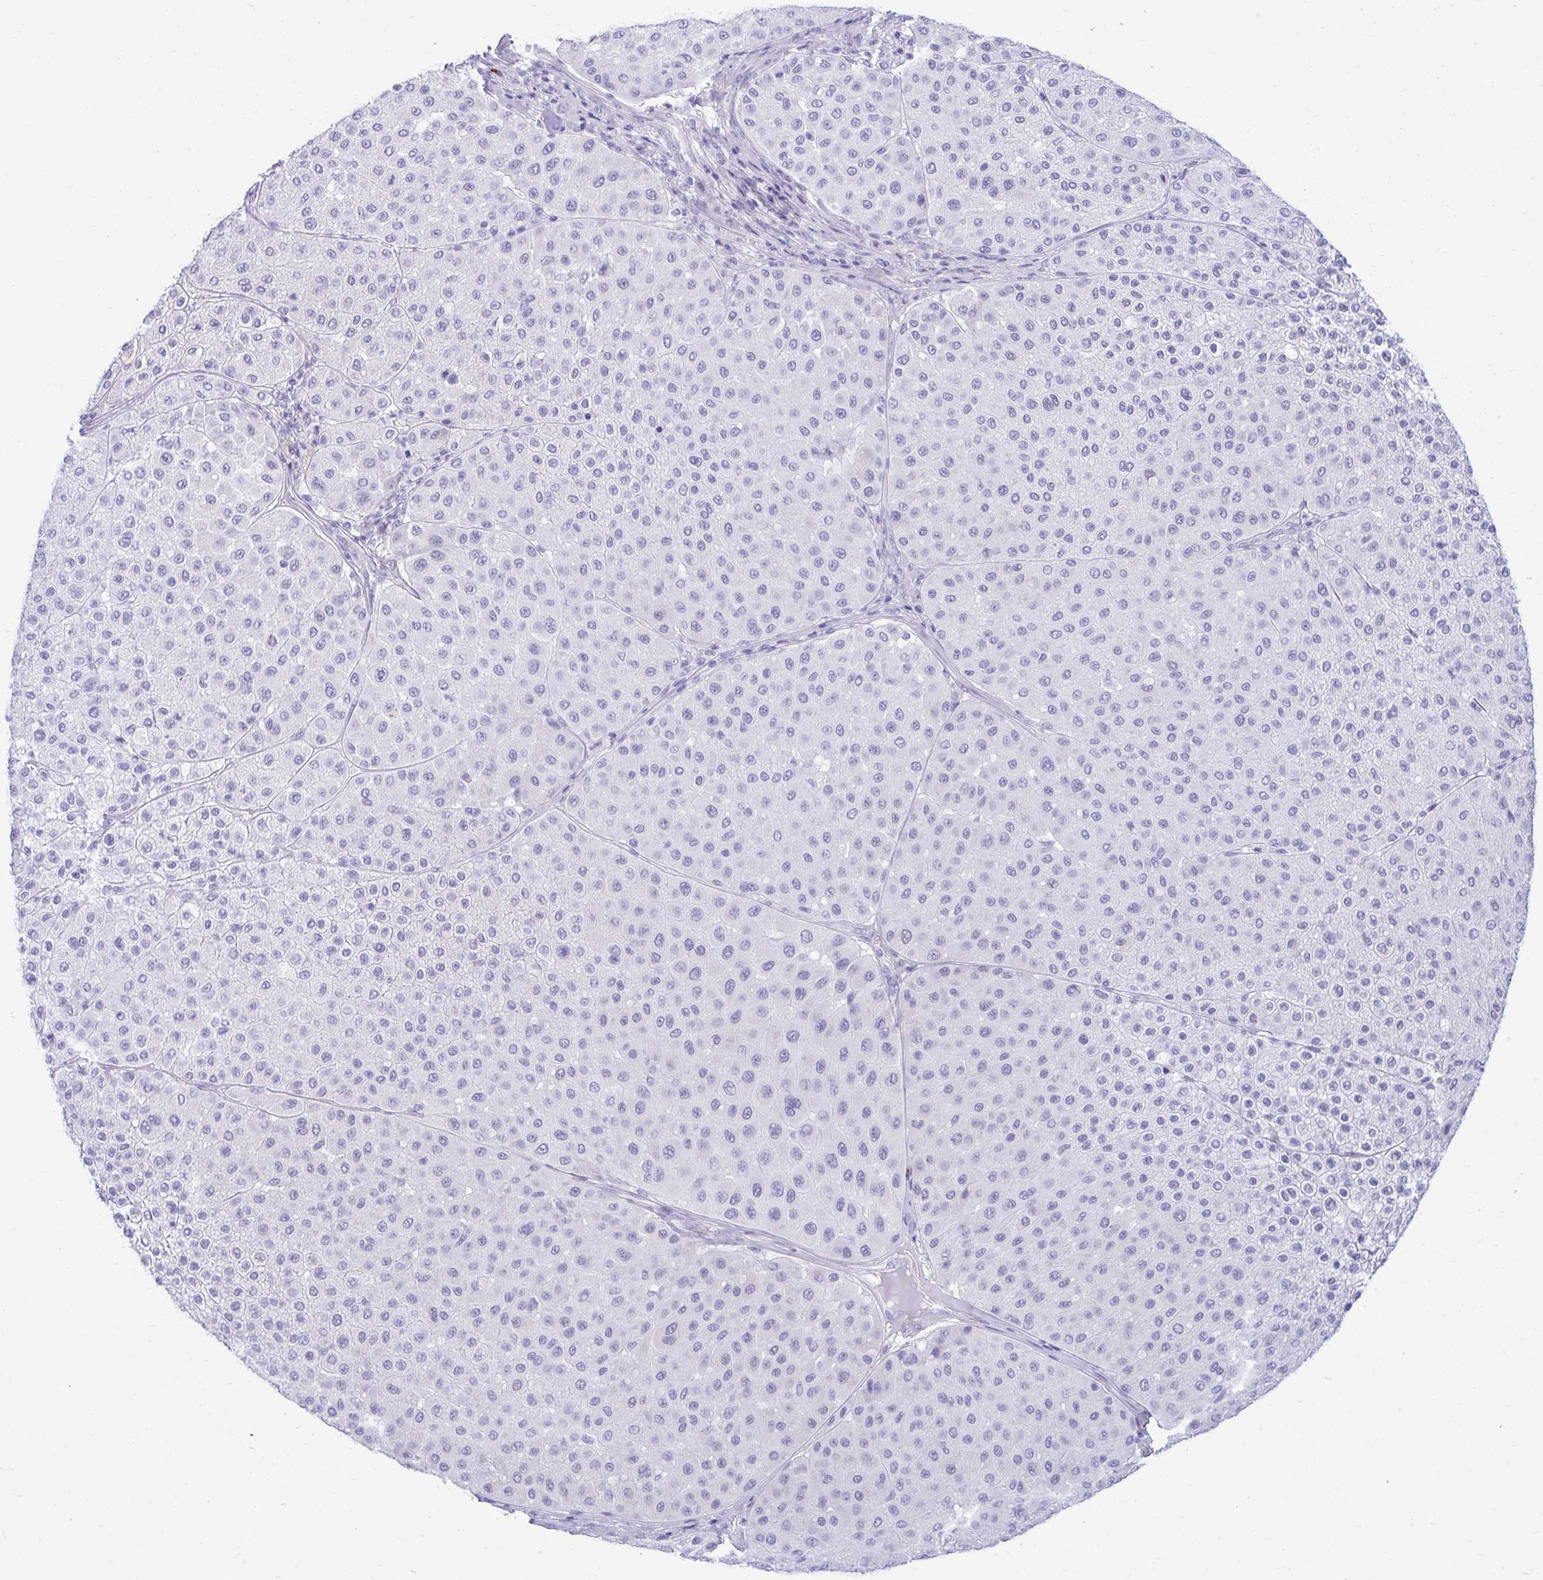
{"staining": {"intensity": "negative", "quantity": "none", "location": "none"}, "tissue": "melanoma", "cell_type": "Tumor cells", "image_type": "cancer", "snomed": [{"axis": "morphology", "description": "Malignant melanoma, Metastatic site"}, {"axis": "topography", "description": "Smooth muscle"}], "caption": "There is no significant positivity in tumor cells of malignant melanoma (metastatic site).", "gene": "ANKDD1B", "patient": {"sex": "male", "age": 41}}